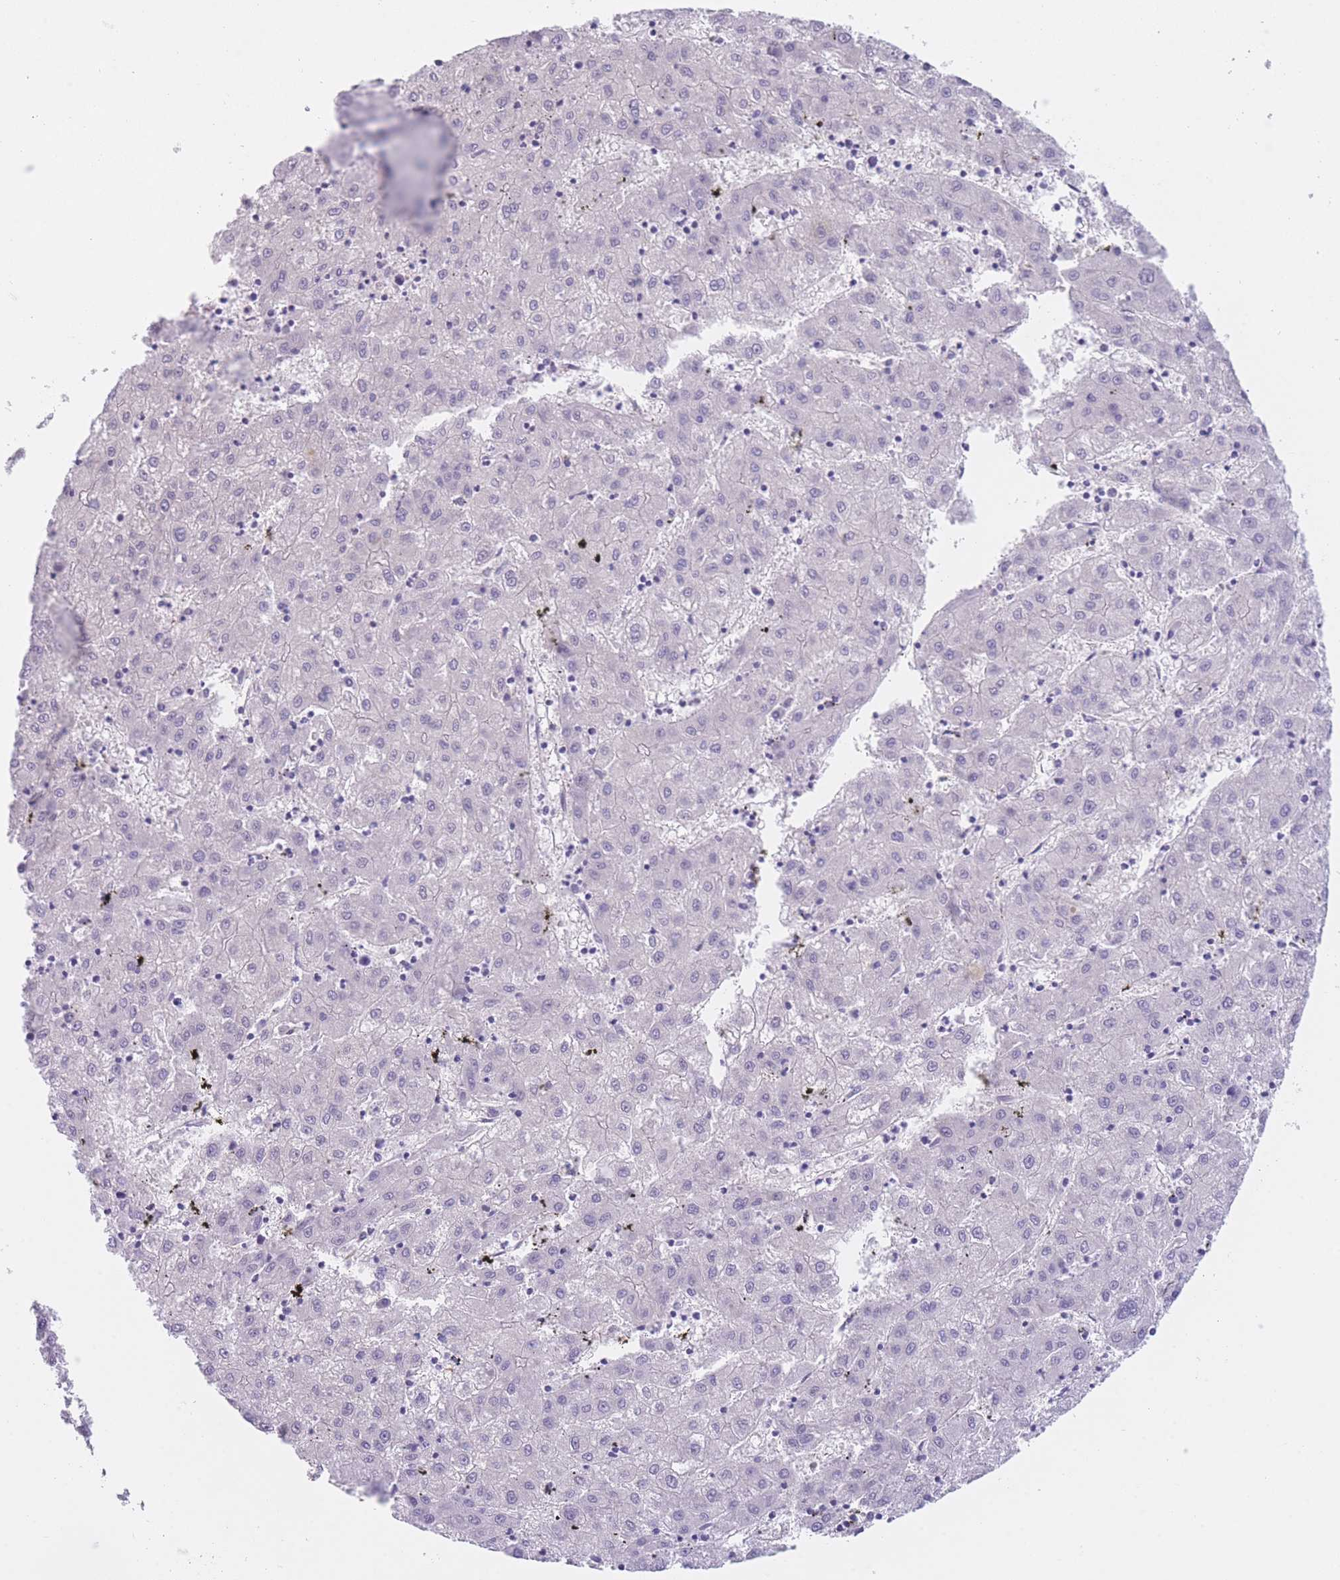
{"staining": {"intensity": "negative", "quantity": "none", "location": "none"}, "tissue": "liver cancer", "cell_type": "Tumor cells", "image_type": "cancer", "snomed": [{"axis": "morphology", "description": "Carcinoma, Hepatocellular, NOS"}, {"axis": "topography", "description": "Liver"}], "caption": "Liver hepatocellular carcinoma was stained to show a protein in brown. There is no significant staining in tumor cells.", "gene": "QTRT1", "patient": {"sex": "male", "age": 72}}